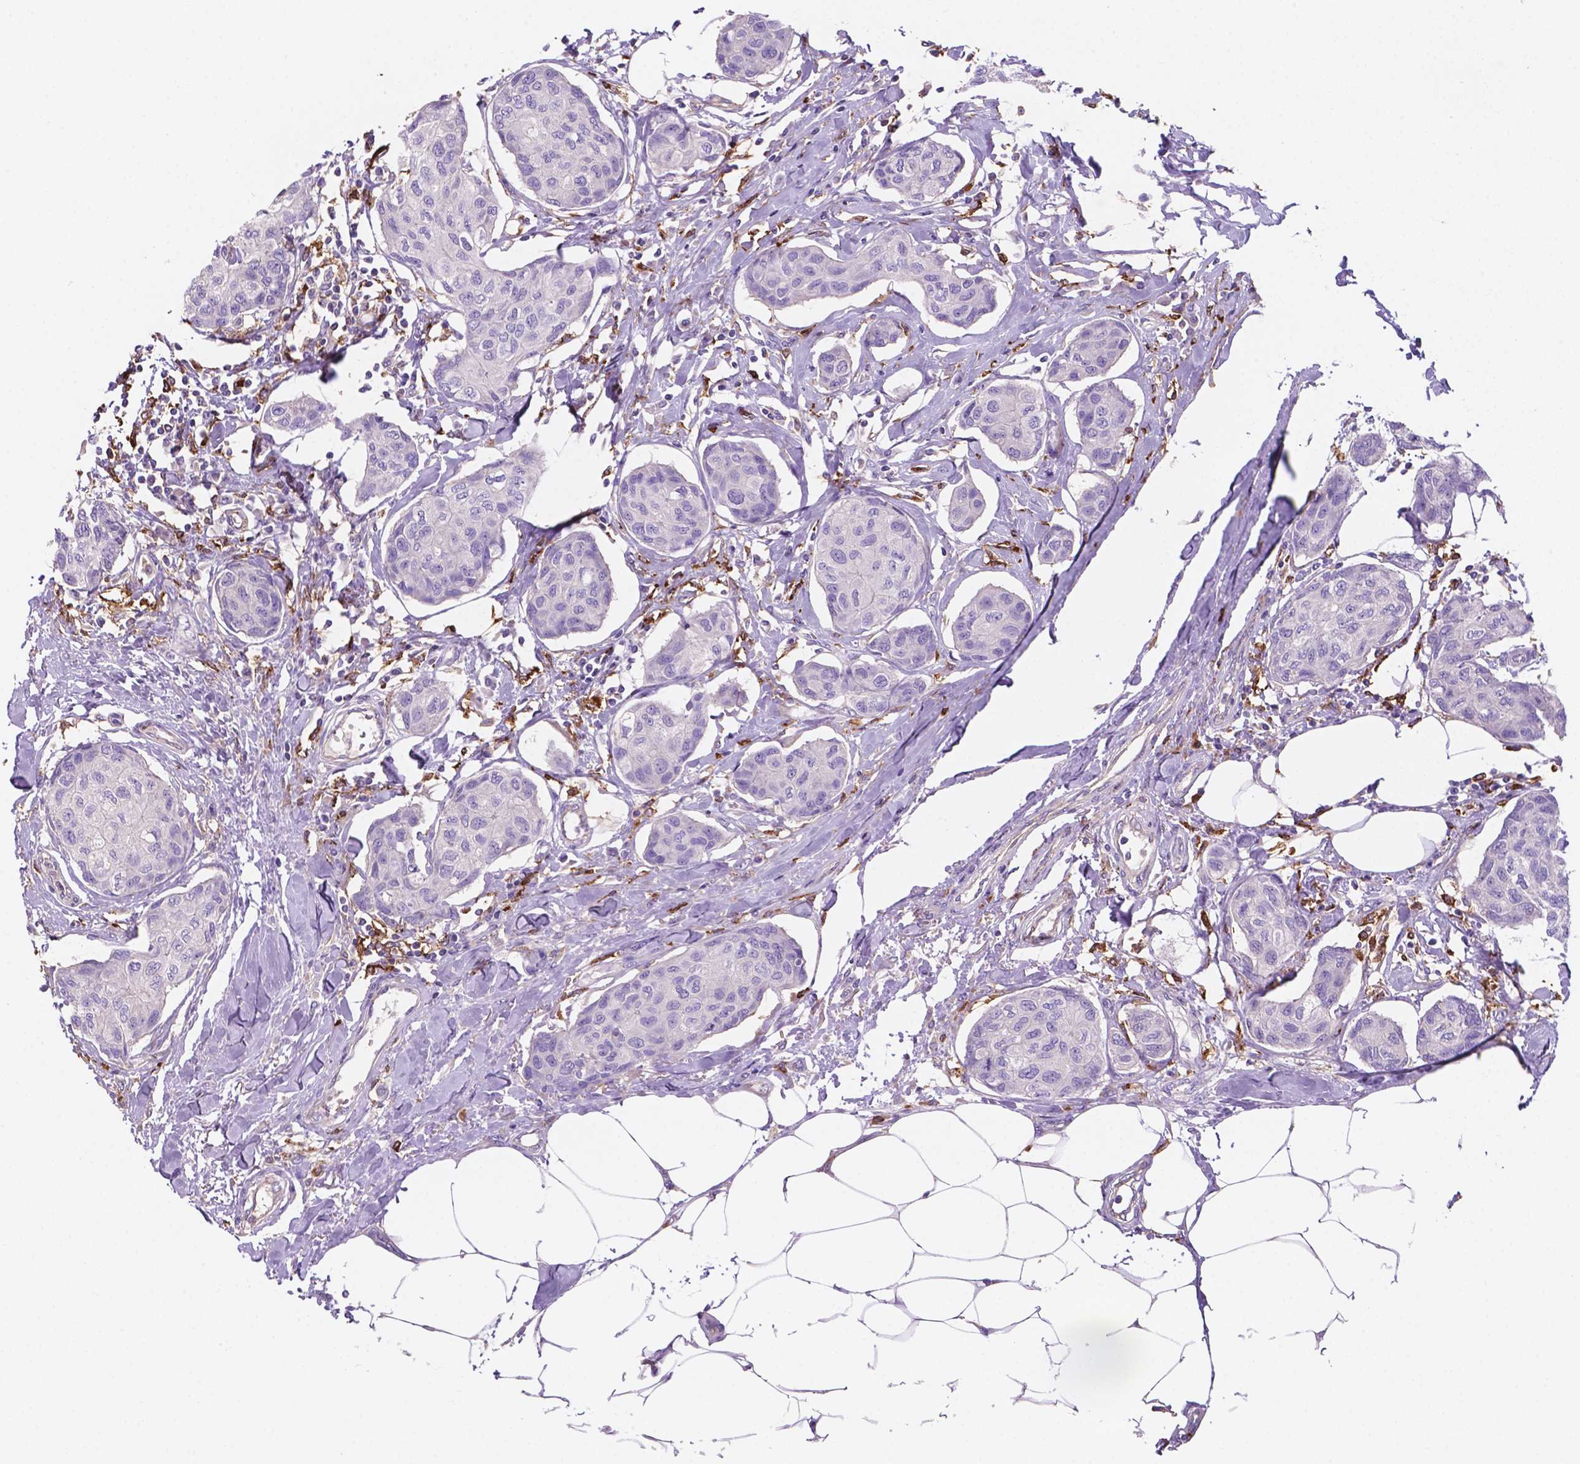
{"staining": {"intensity": "negative", "quantity": "none", "location": "none"}, "tissue": "breast cancer", "cell_type": "Tumor cells", "image_type": "cancer", "snomed": [{"axis": "morphology", "description": "Duct carcinoma"}, {"axis": "topography", "description": "Breast"}], "caption": "An image of human breast cancer (intraductal carcinoma) is negative for staining in tumor cells.", "gene": "MKRN2OS", "patient": {"sex": "female", "age": 80}}